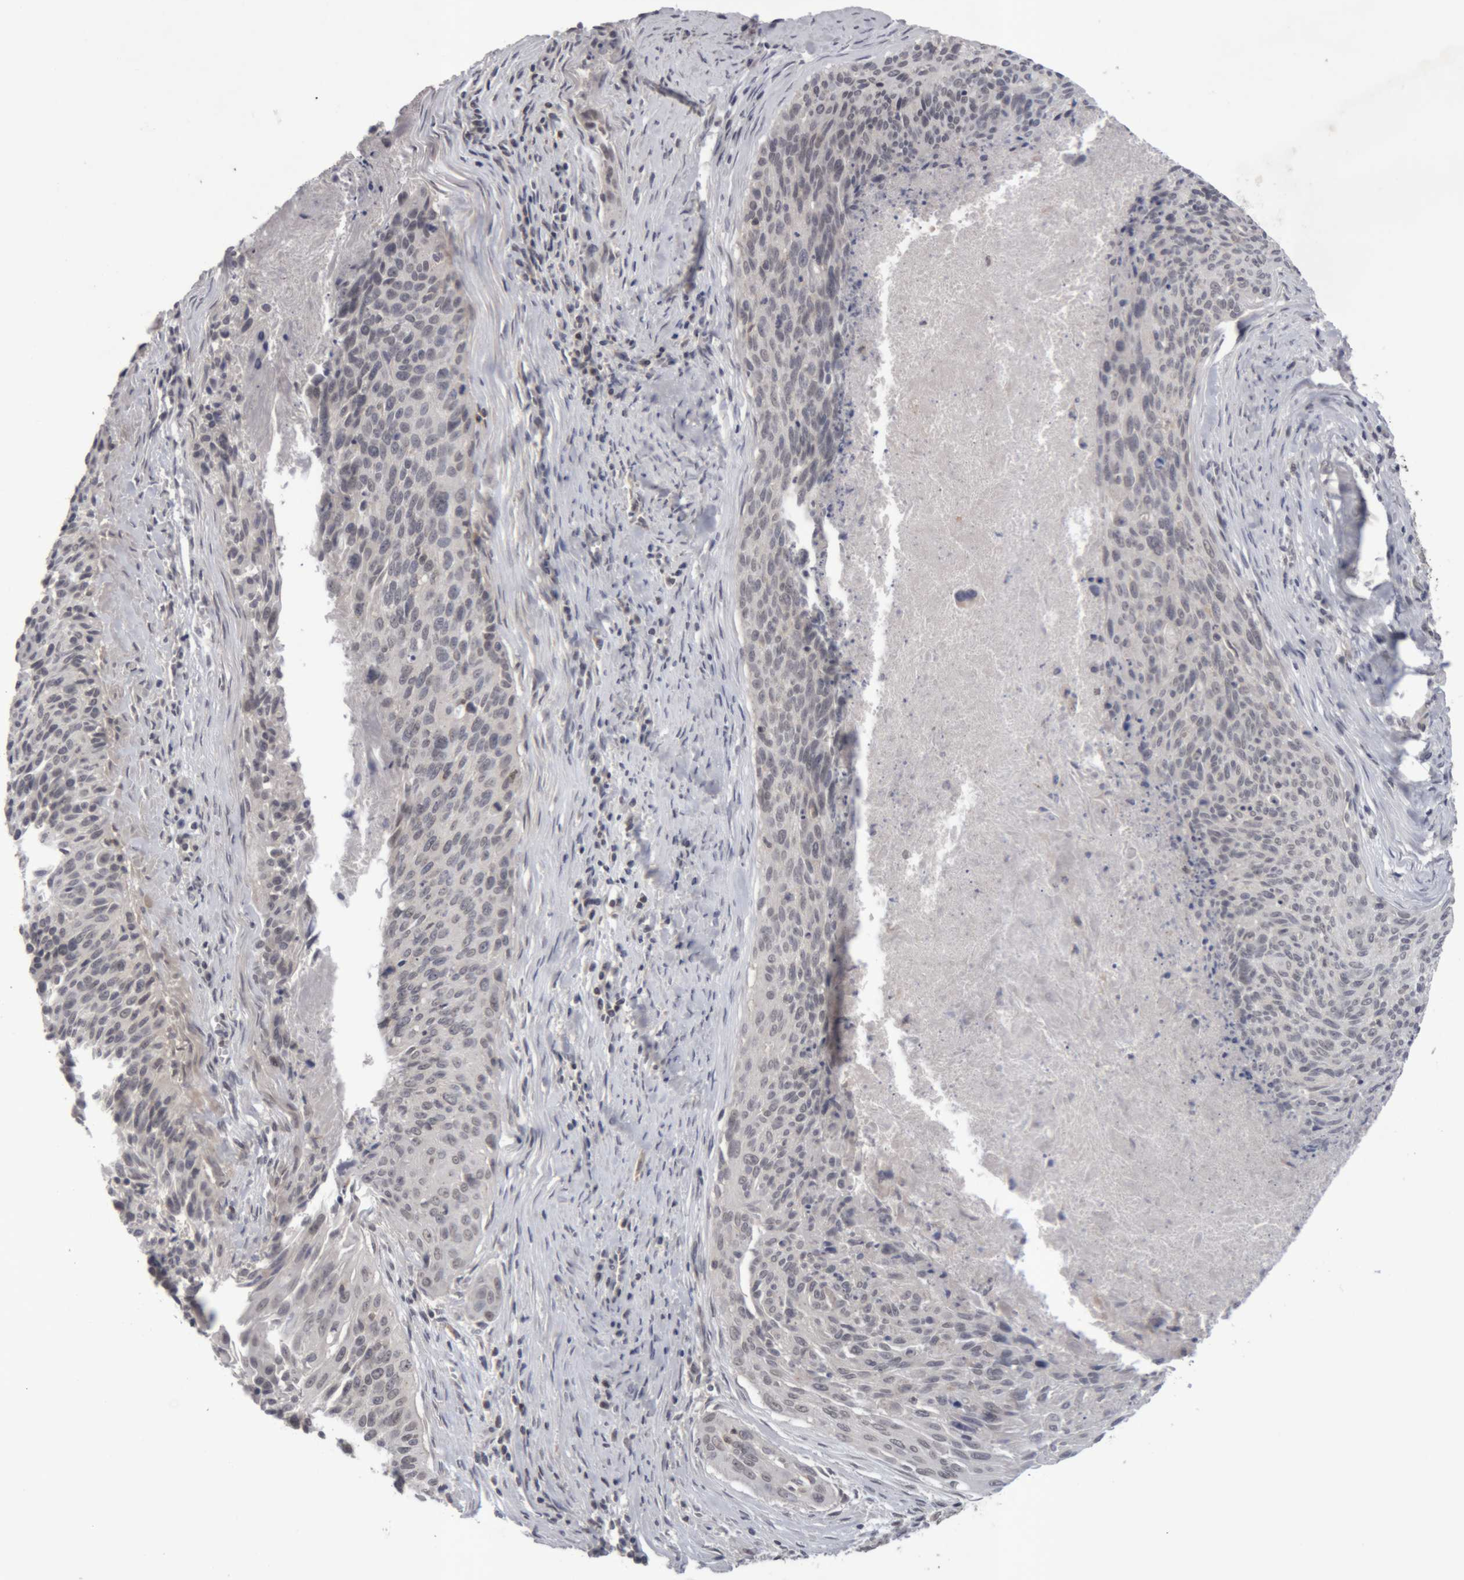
{"staining": {"intensity": "negative", "quantity": "none", "location": "none"}, "tissue": "cervical cancer", "cell_type": "Tumor cells", "image_type": "cancer", "snomed": [{"axis": "morphology", "description": "Squamous cell carcinoma, NOS"}, {"axis": "topography", "description": "Cervix"}], "caption": "Cervical squamous cell carcinoma stained for a protein using IHC shows no staining tumor cells.", "gene": "NFATC2", "patient": {"sex": "female", "age": 55}}